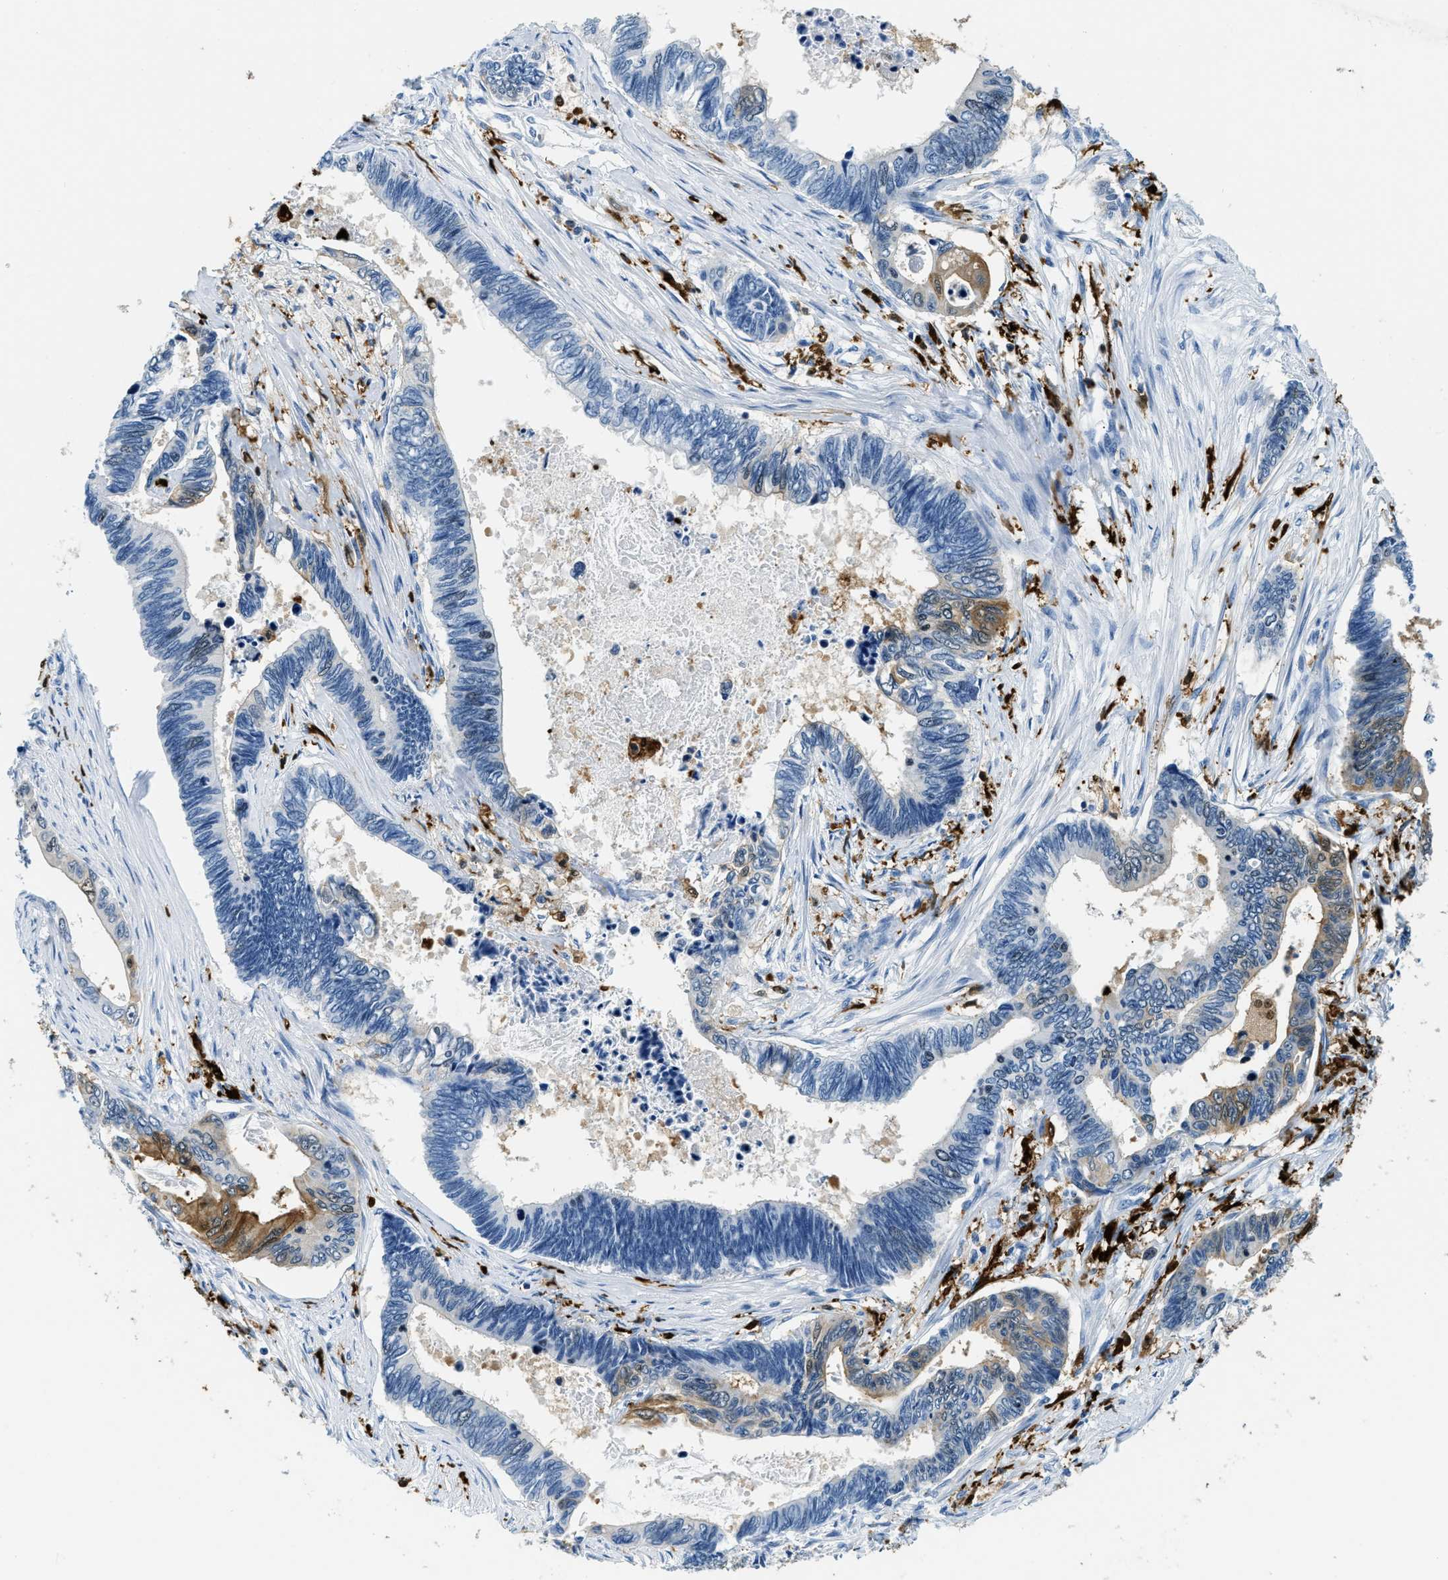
{"staining": {"intensity": "moderate", "quantity": "<25%", "location": "cytoplasmic/membranous"}, "tissue": "pancreatic cancer", "cell_type": "Tumor cells", "image_type": "cancer", "snomed": [{"axis": "morphology", "description": "Adenocarcinoma, NOS"}, {"axis": "topography", "description": "Pancreas"}], "caption": "Immunohistochemistry (IHC) histopathology image of human pancreatic cancer stained for a protein (brown), which exhibits low levels of moderate cytoplasmic/membranous staining in approximately <25% of tumor cells.", "gene": "CAPG", "patient": {"sex": "female", "age": 70}}